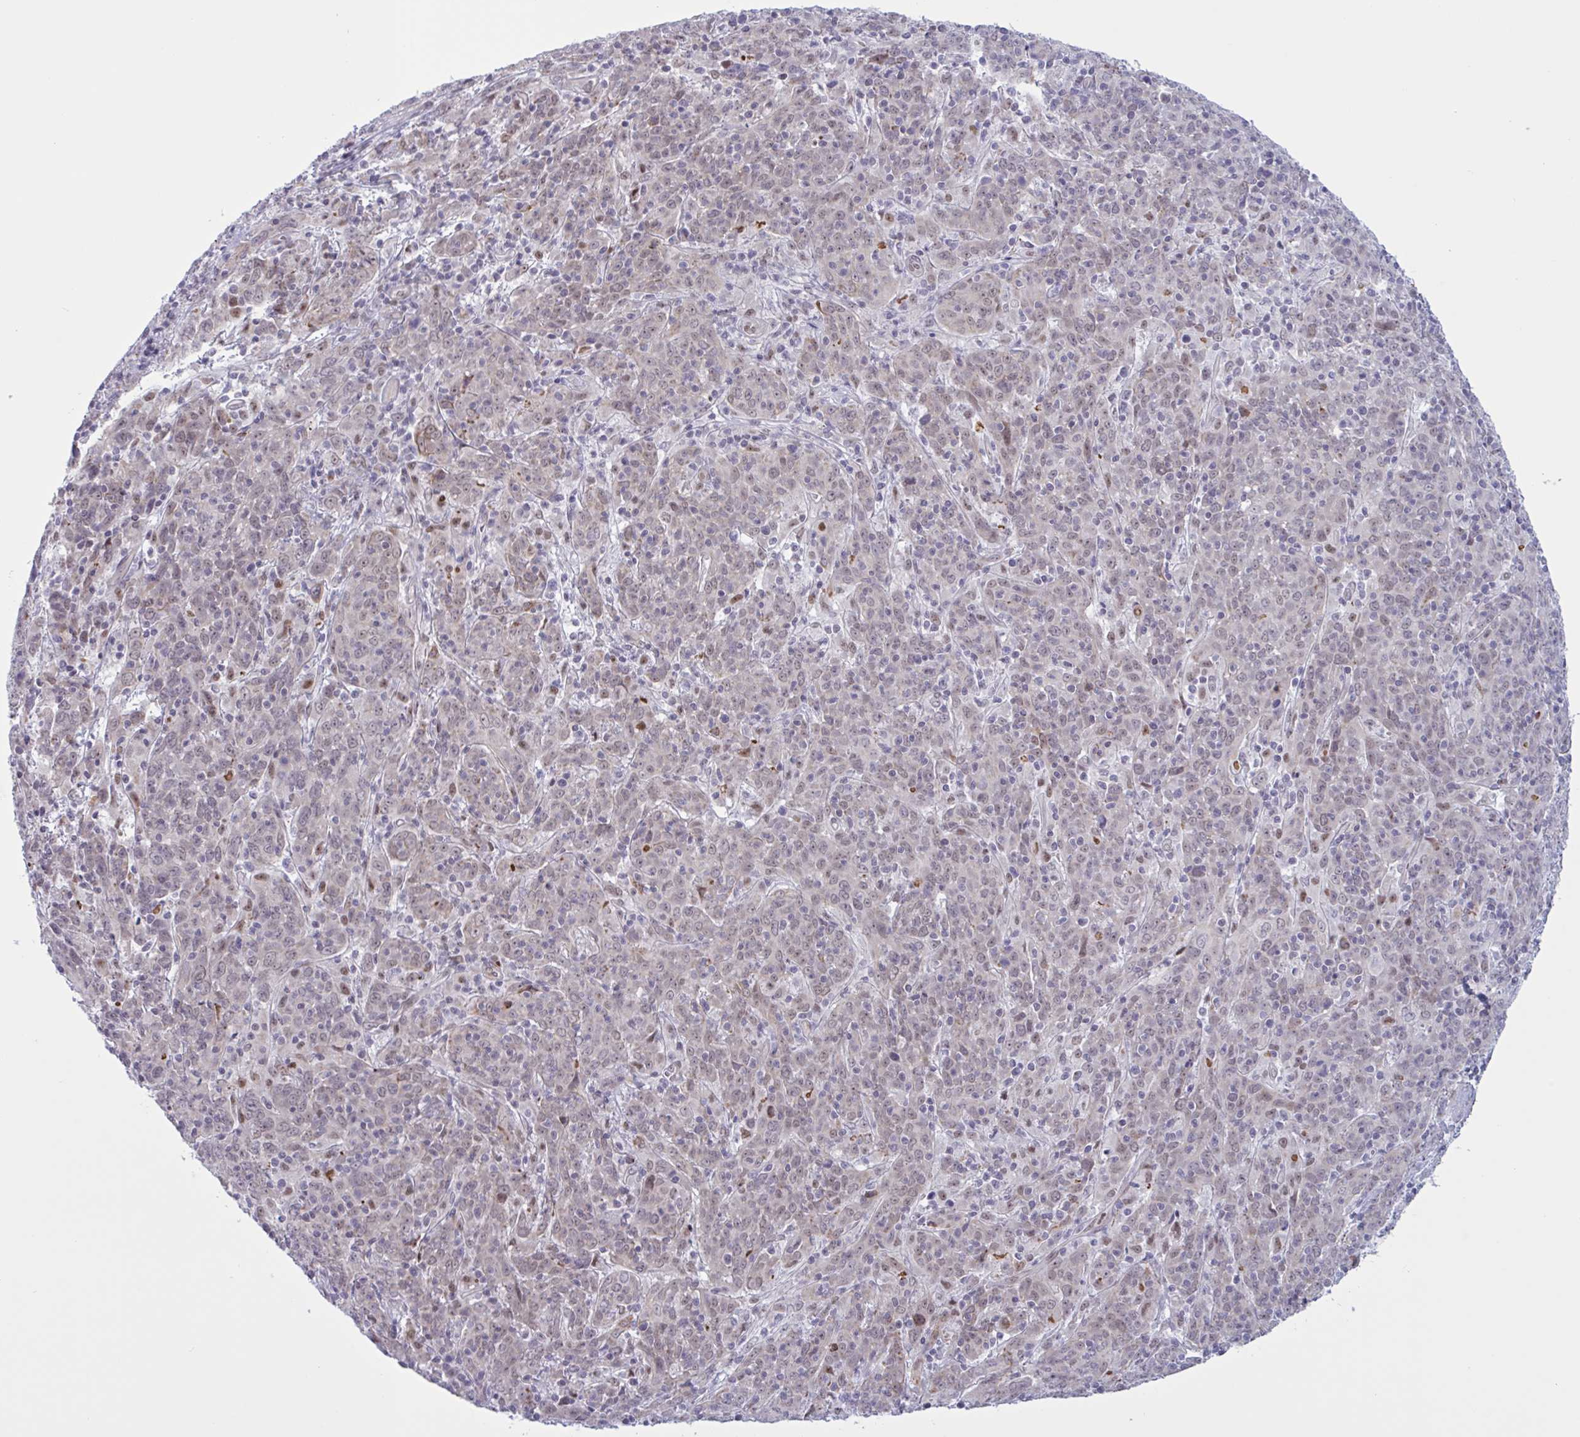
{"staining": {"intensity": "negative", "quantity": "none", "location": "none"}, "tissue": "cervical cancer", "cell_type": "Tumor cells", "image_type": "cancer", "snomed": [{"axis": "morphology", "description": "Squamous cell carcinoma, NOS"}, {"axis": "topography", "description": "Cervix"}], "caption": "IHC micrograph of human cervical cancer (squamous cell carcinoma) stained for a protein (brown), which demonstrates no positivity in tumor cells.", "gene": "PRMT6", "patient": {"sex": "female", "age": 67}}